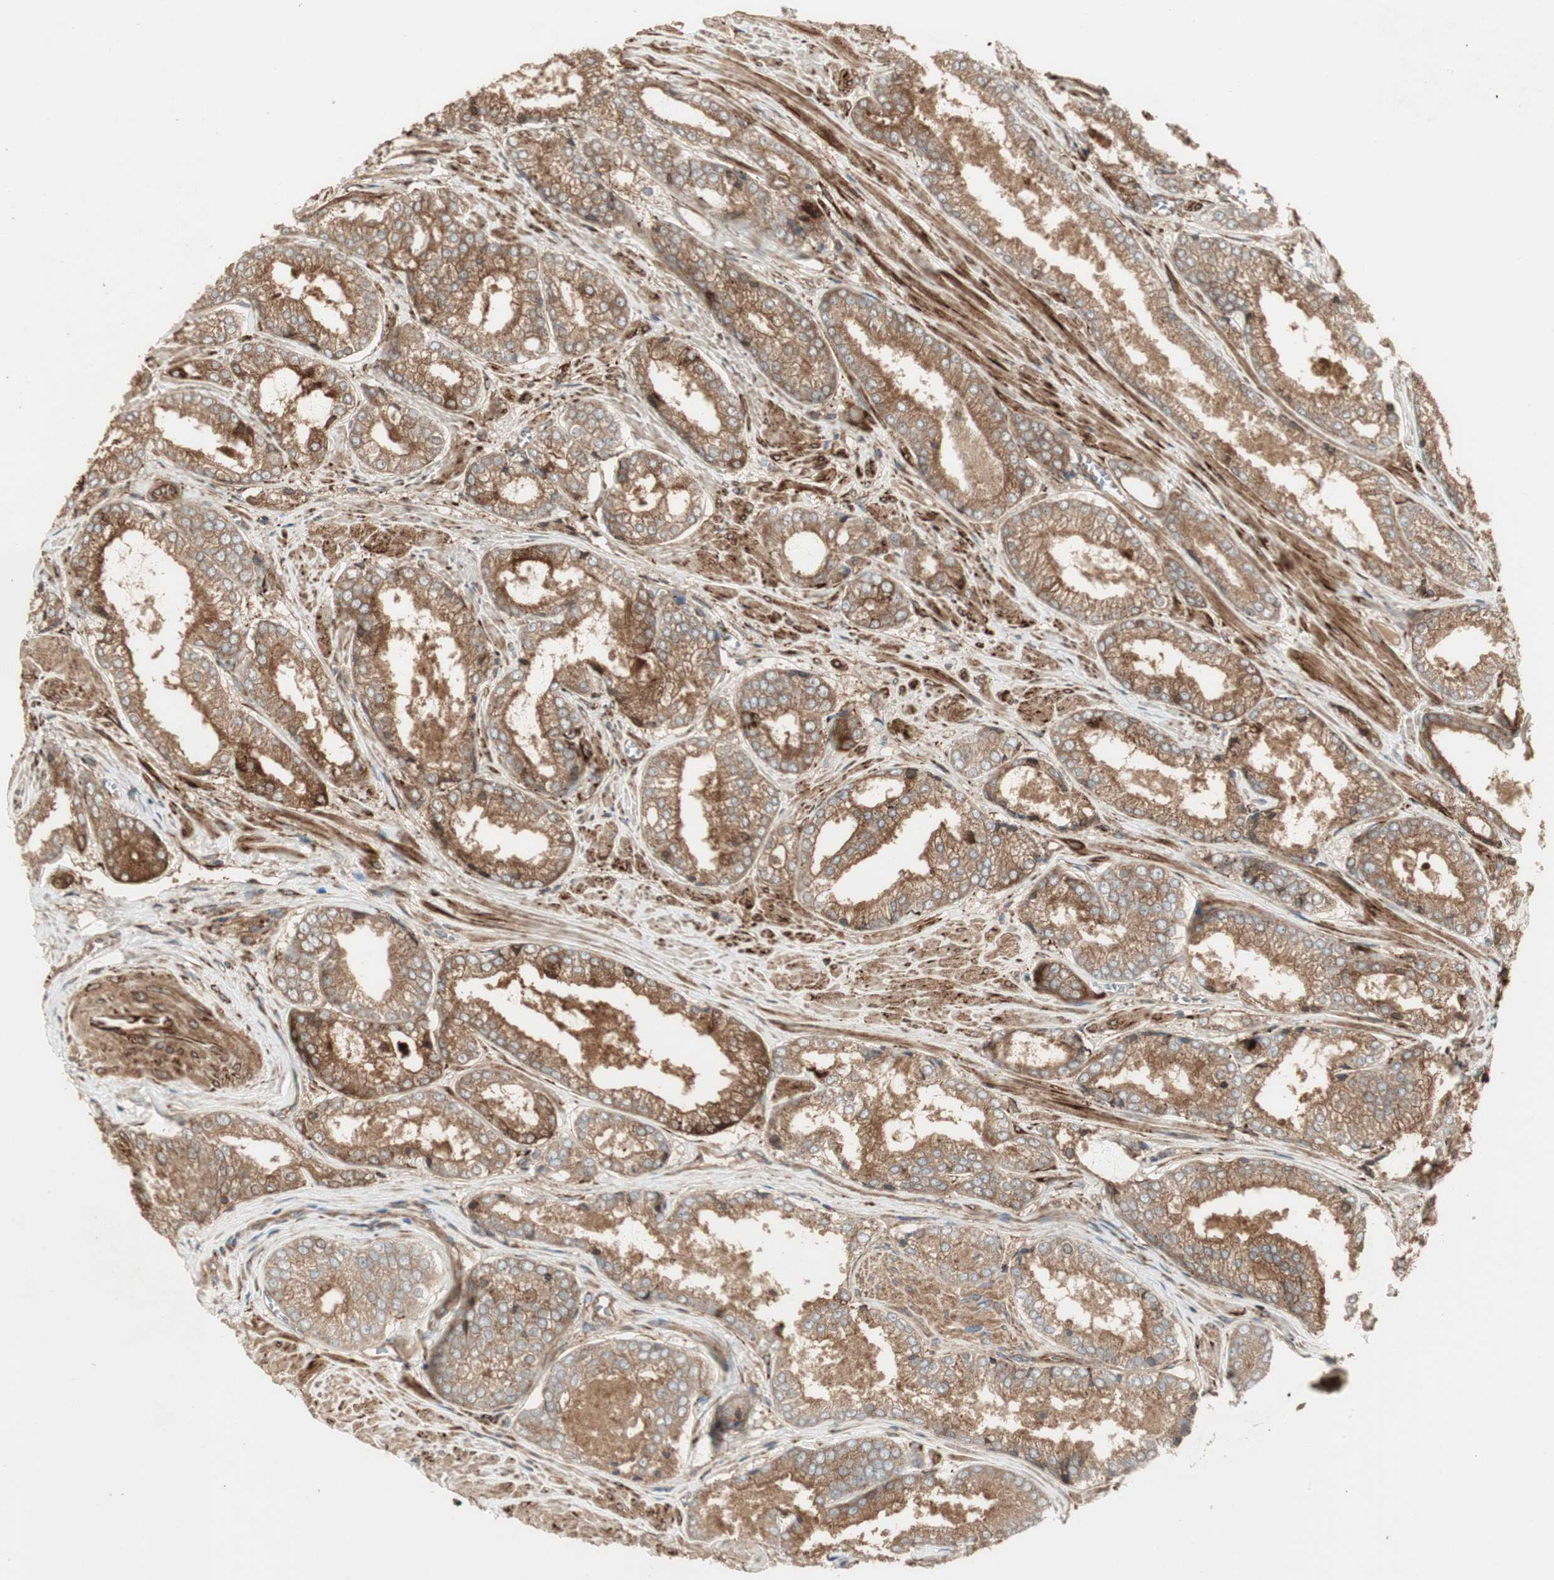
{"staining": {"intensity": "moderate", "quantity": ">75%", "location": "cytoplasmic/membranous"}, "tissue": "prostate cancer", "cell_type": "Tumor cells", "image_type": "cancer", "snomed": [{"axis": "morphology", "description": "Adenocarcinoma, Low grade"}, {"axis": "topography", "description": "Prostate"}], "caption": "A high-resolution image shows IHC staining of low-grade adenocarcinoma (prostate), which exhibits moderate cytoplasmic/membranous positivity in about >75% of tumor cells. (brown staining indicates protein expression, while blue staining denotes nuclei).", "gene": "PRKG1", "patient": {"sex": "male", "age": 64}}